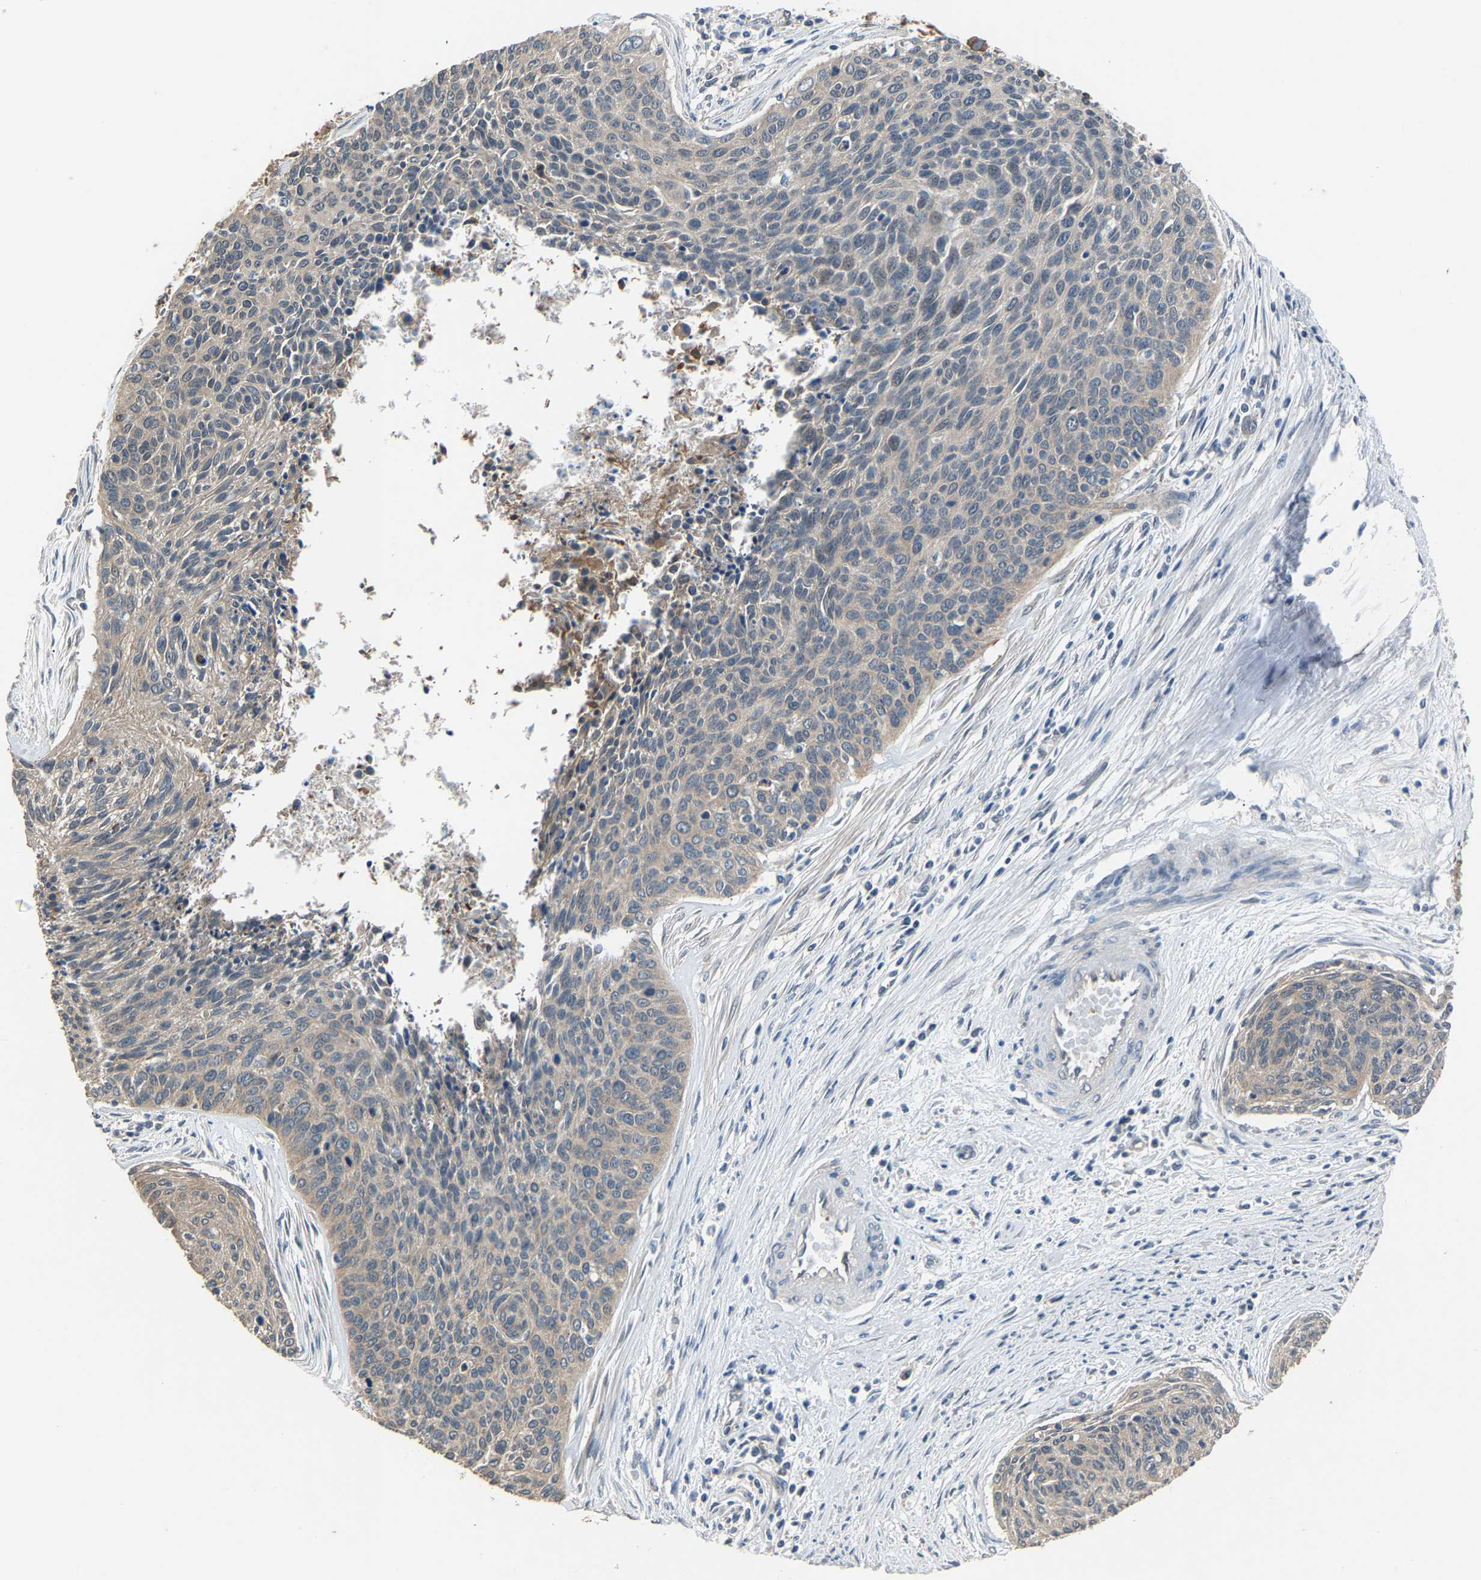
{"staining": {"intensity": "weak", "quantity": "25%-75%", "location": "cytoplasmic/membranous"}, "tissue": "cervical cancer", "cell_type": "Tumor cells", "image_type": "cancer", "snomed": [{"axis": "morphology", "description": "Squamous cell carcinoma, NOS"}, {"axis": "topography", "description": "Cervix"}], "caption": "Brown immunohistochemical staining in human cervical squamous cell carcinoma displays weak cytoplasmic/membranous positivity in about 25%-75% of tumor cells.", "gene": "ABCC9", "patient": {"sex": "female", "age": 55}}